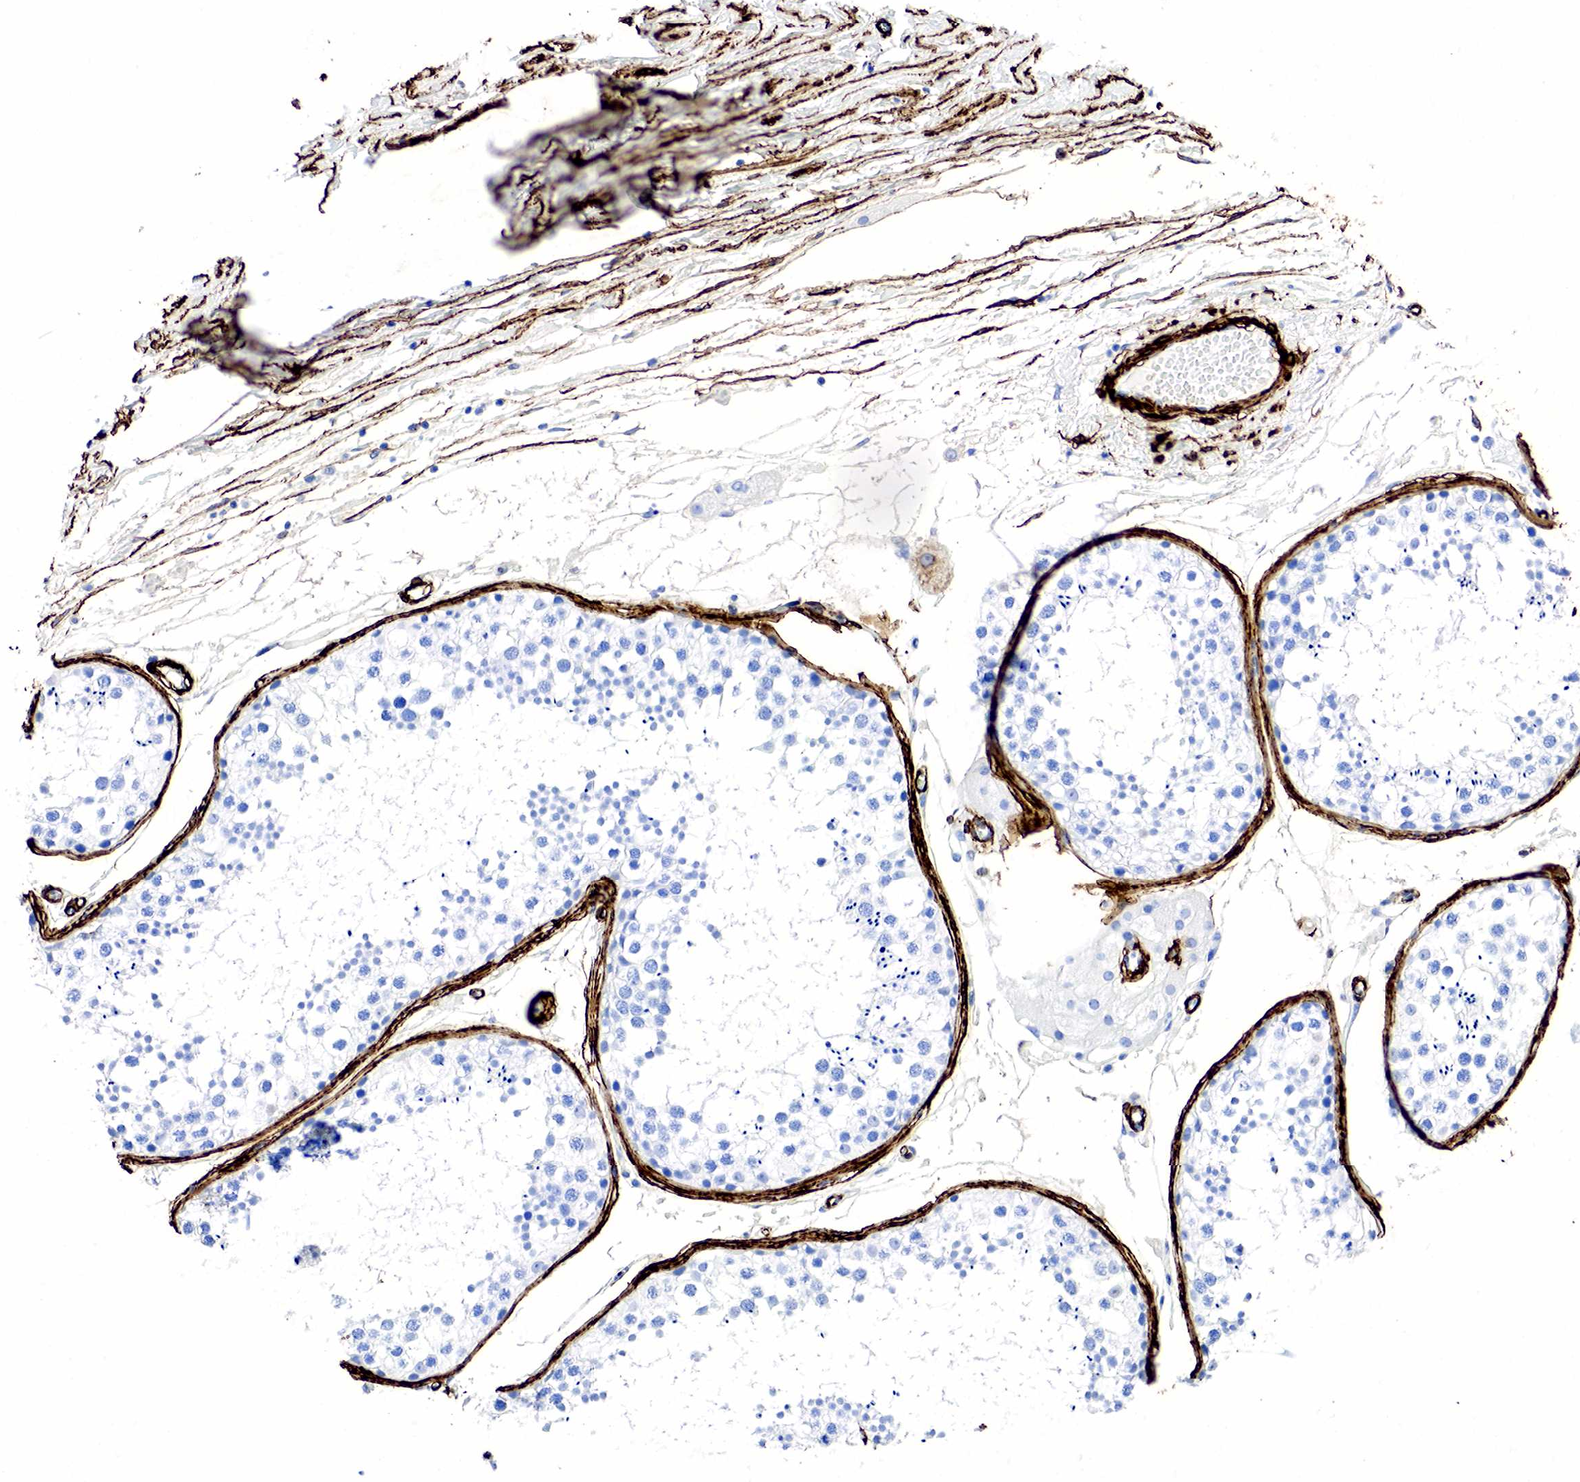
{"staining": {"intensity": "negative", "quantity": "none", "location": "none"}, "tissue": "testis", "cell_type": "Cells in seminiferous ducts", "image_type": "normal", "snomed": [{"axis": "morphology", "description": "Normal tissue, NOS"}, {"axis": "topography", "description": "Testis"}], "caption": "The immunohistochemistry (IHC) image has no significant expression in cells in seminiferous ducts of testis.", "gene": "ACTA2", "patient": {"sex": "male", "age": 57}}